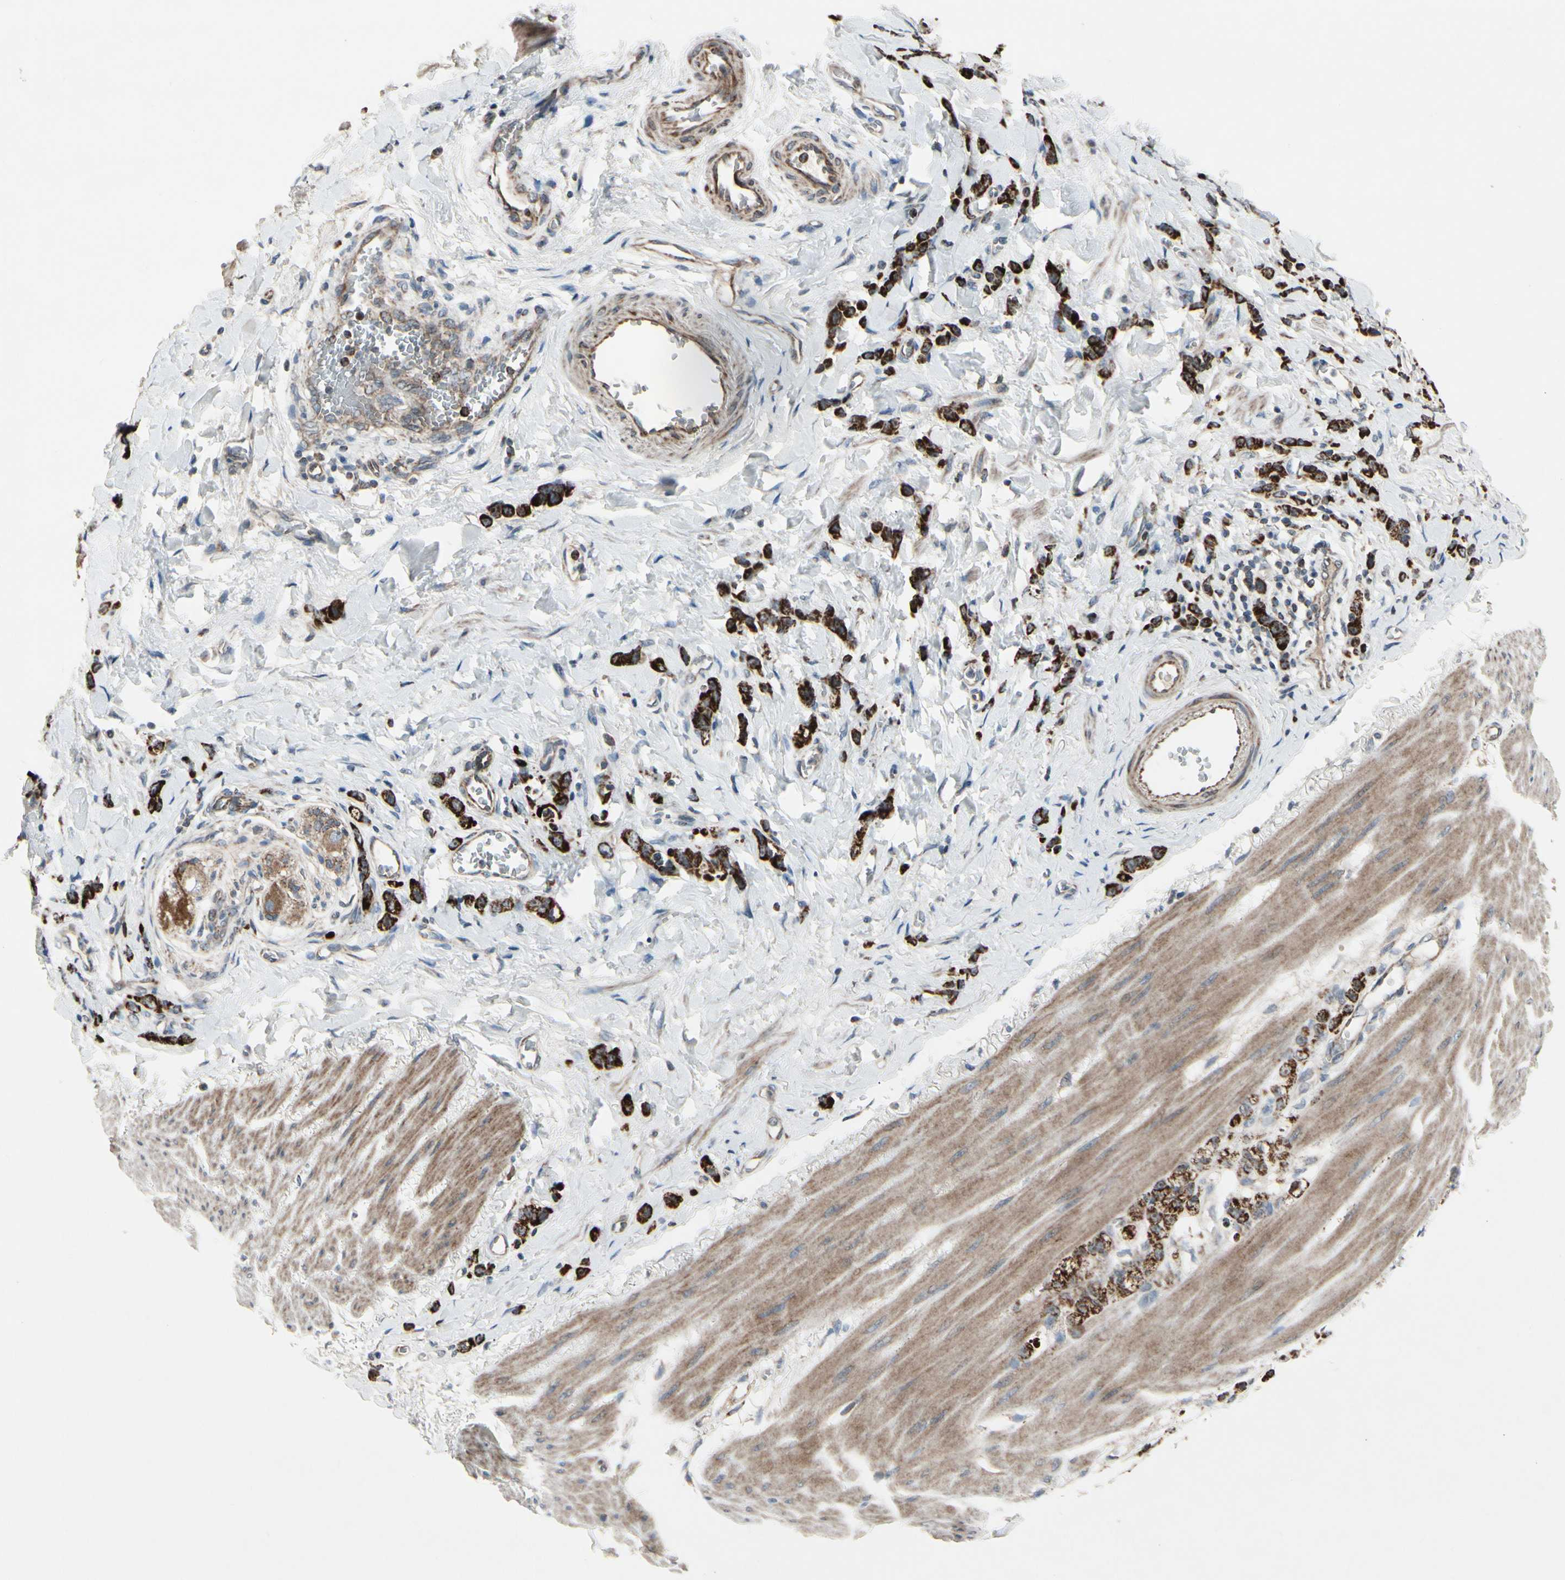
{"staining": {"intensity": "moderate", "quantity": ">75%", "location": "cytoplasmic/membranous"}, "tissue": "stomach cancer", "cell_type": "Tumor cells", "image_type": "cancer", "snomed": [{"axis": "morphology", "description": "Adenocarcinoma, NOS"}, {"axis": "topography", "description": "Stomach"}], "caption": "Protein expression analysis of stomach cancer demonstrates moderate cytoplasmic/membranous positivity in about >75% of tumor cells. The staining was performed using DAB, with brown indicating positive protein expression. Nuclei are stained blue with hematoxylin.", "gene": "CPT1A", "patient": {"sex": "male", "age": 82}}